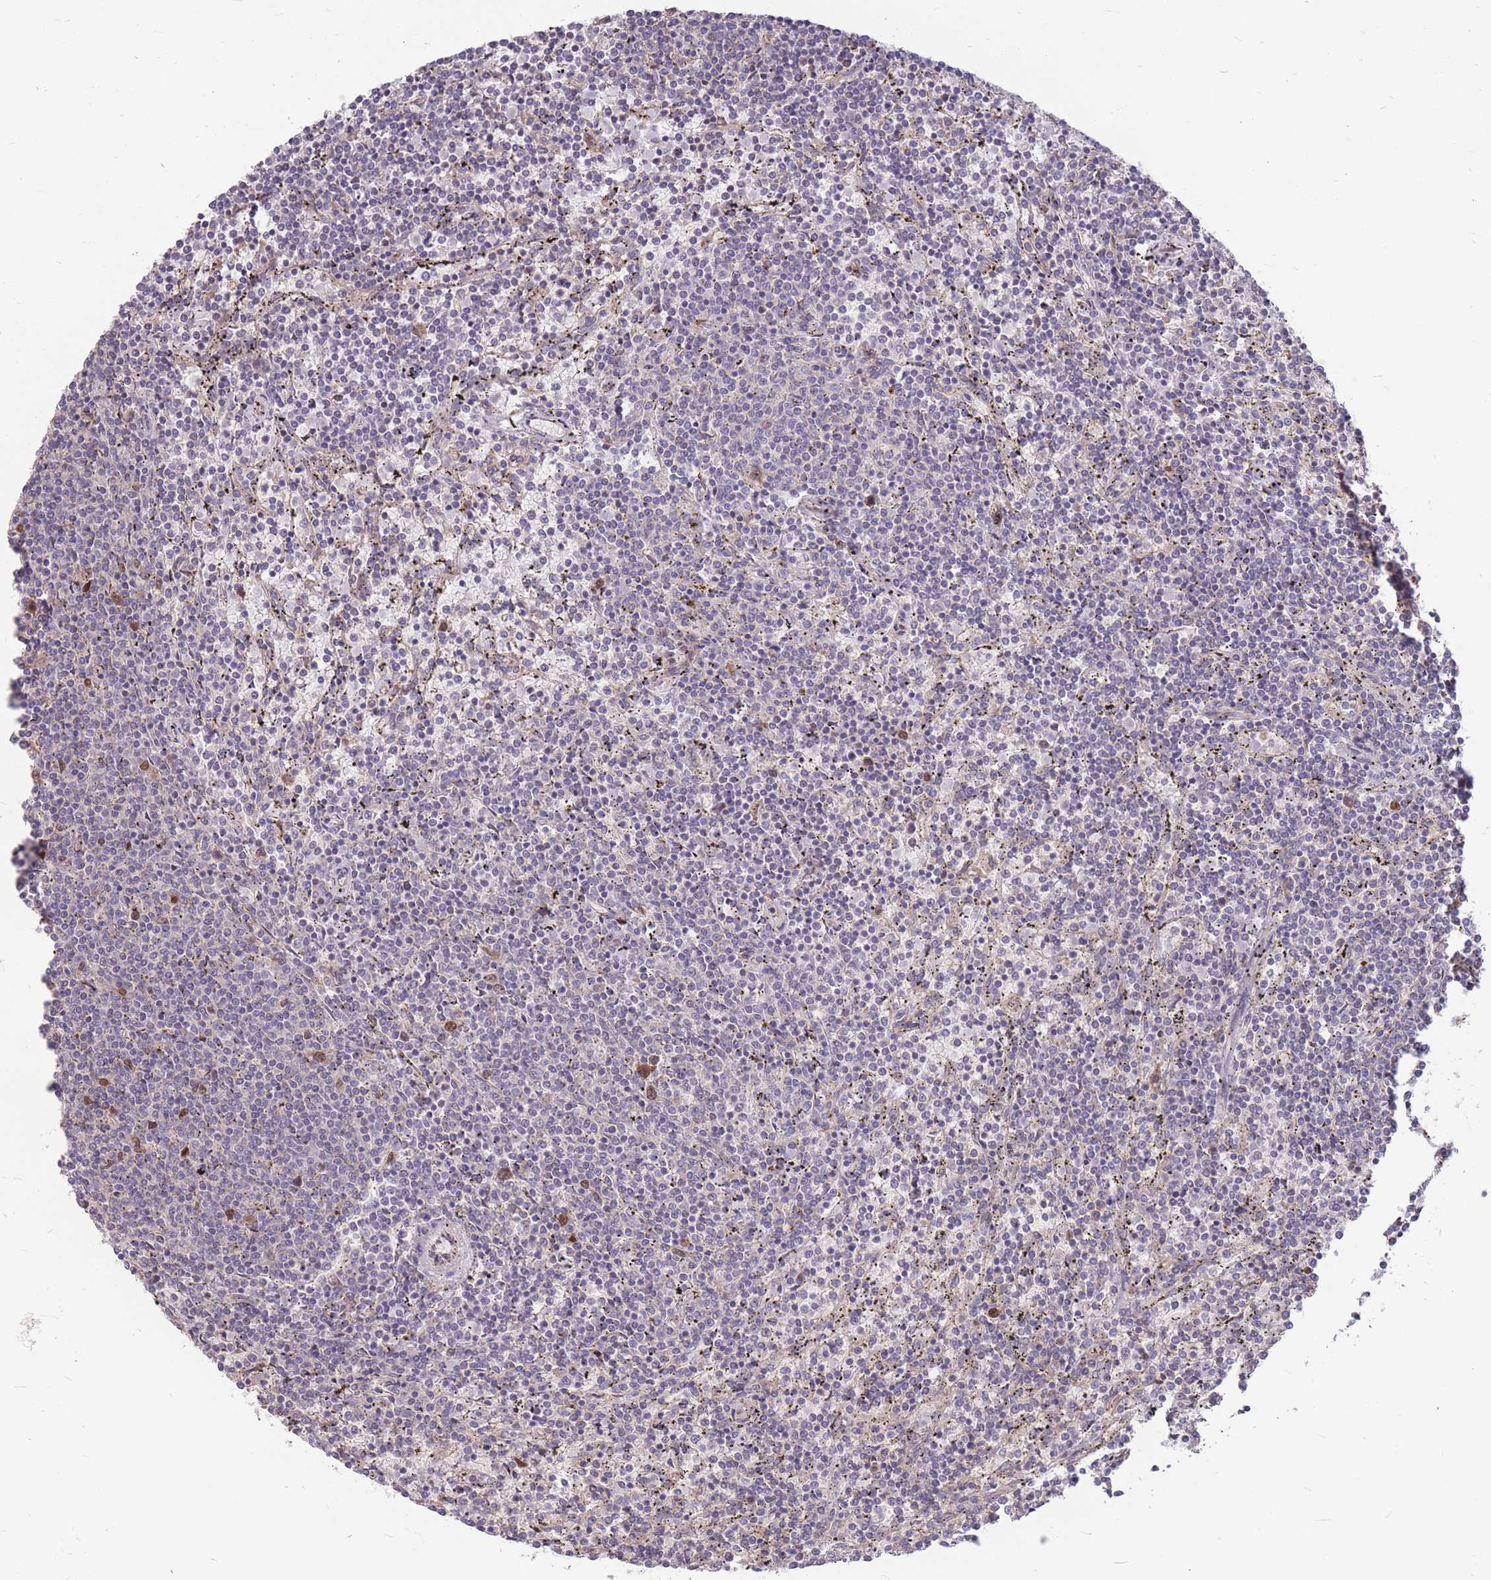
{"staining": {"intensity": "moderate", "quantity": "<25%", "location": "cytoplasmic/membranous,nuclear"}, "tissue": "lymphoma", "cell_type": "Tumor cells", "image_type": "cancer", "snomed": [{"axis": "morphology", "description": "Malignant lymphoma, non-Hodgkin's type, Low grade"}, {"axis": "topography", "description": "Spleen"}], "caption": "Immunohistochemistry (IHC) micrograph of lymphoma stained for a protein (brown), which displays low levels of moderate cytoplasmic/membranous and nuclear positivity in about <25% of tumor cells.", "gene": "GMNN", "patient": {"sex": "female", "age": 50}}